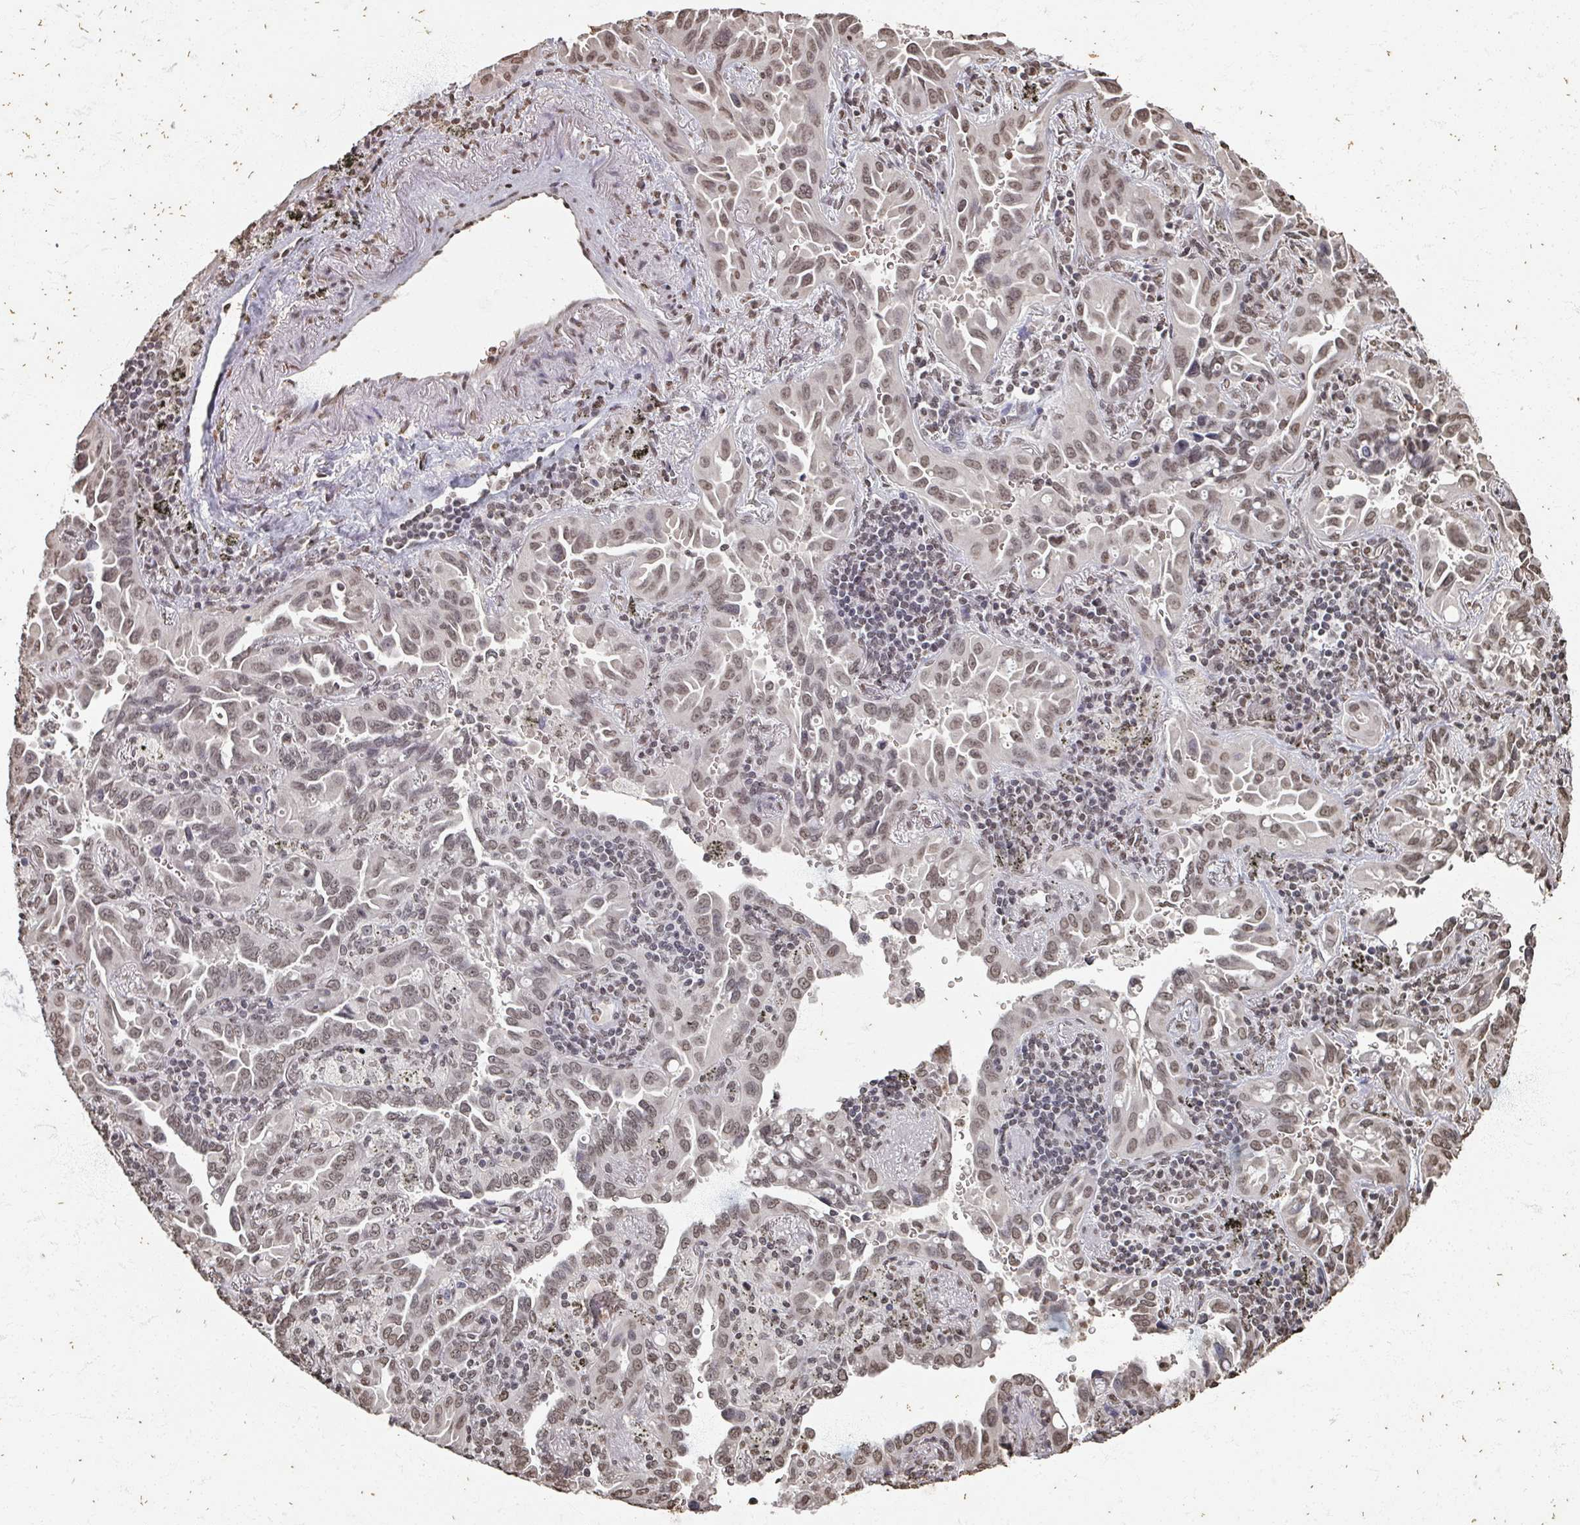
{"staining": {"intensity": "weak", "quantity": ">75%", "location": "nuclear"}, "tissue": "lung cancer", "cell_type": "Tumor cells", "image_type": "cancer", "snomed": [{"axis": "morphology", "description": "Adenocarcinoma, NOS"}, {"axis": "topography", "description": "Lung"}], "caption": "Lung cancer (adenocarcinoma) was stained to show a protein in brown. There is low levels of weak nuclear staining in approximately >75% of tumor cells.", "gene": "DCUN1D5", "patient": {"sex": "male", "age": 68}}